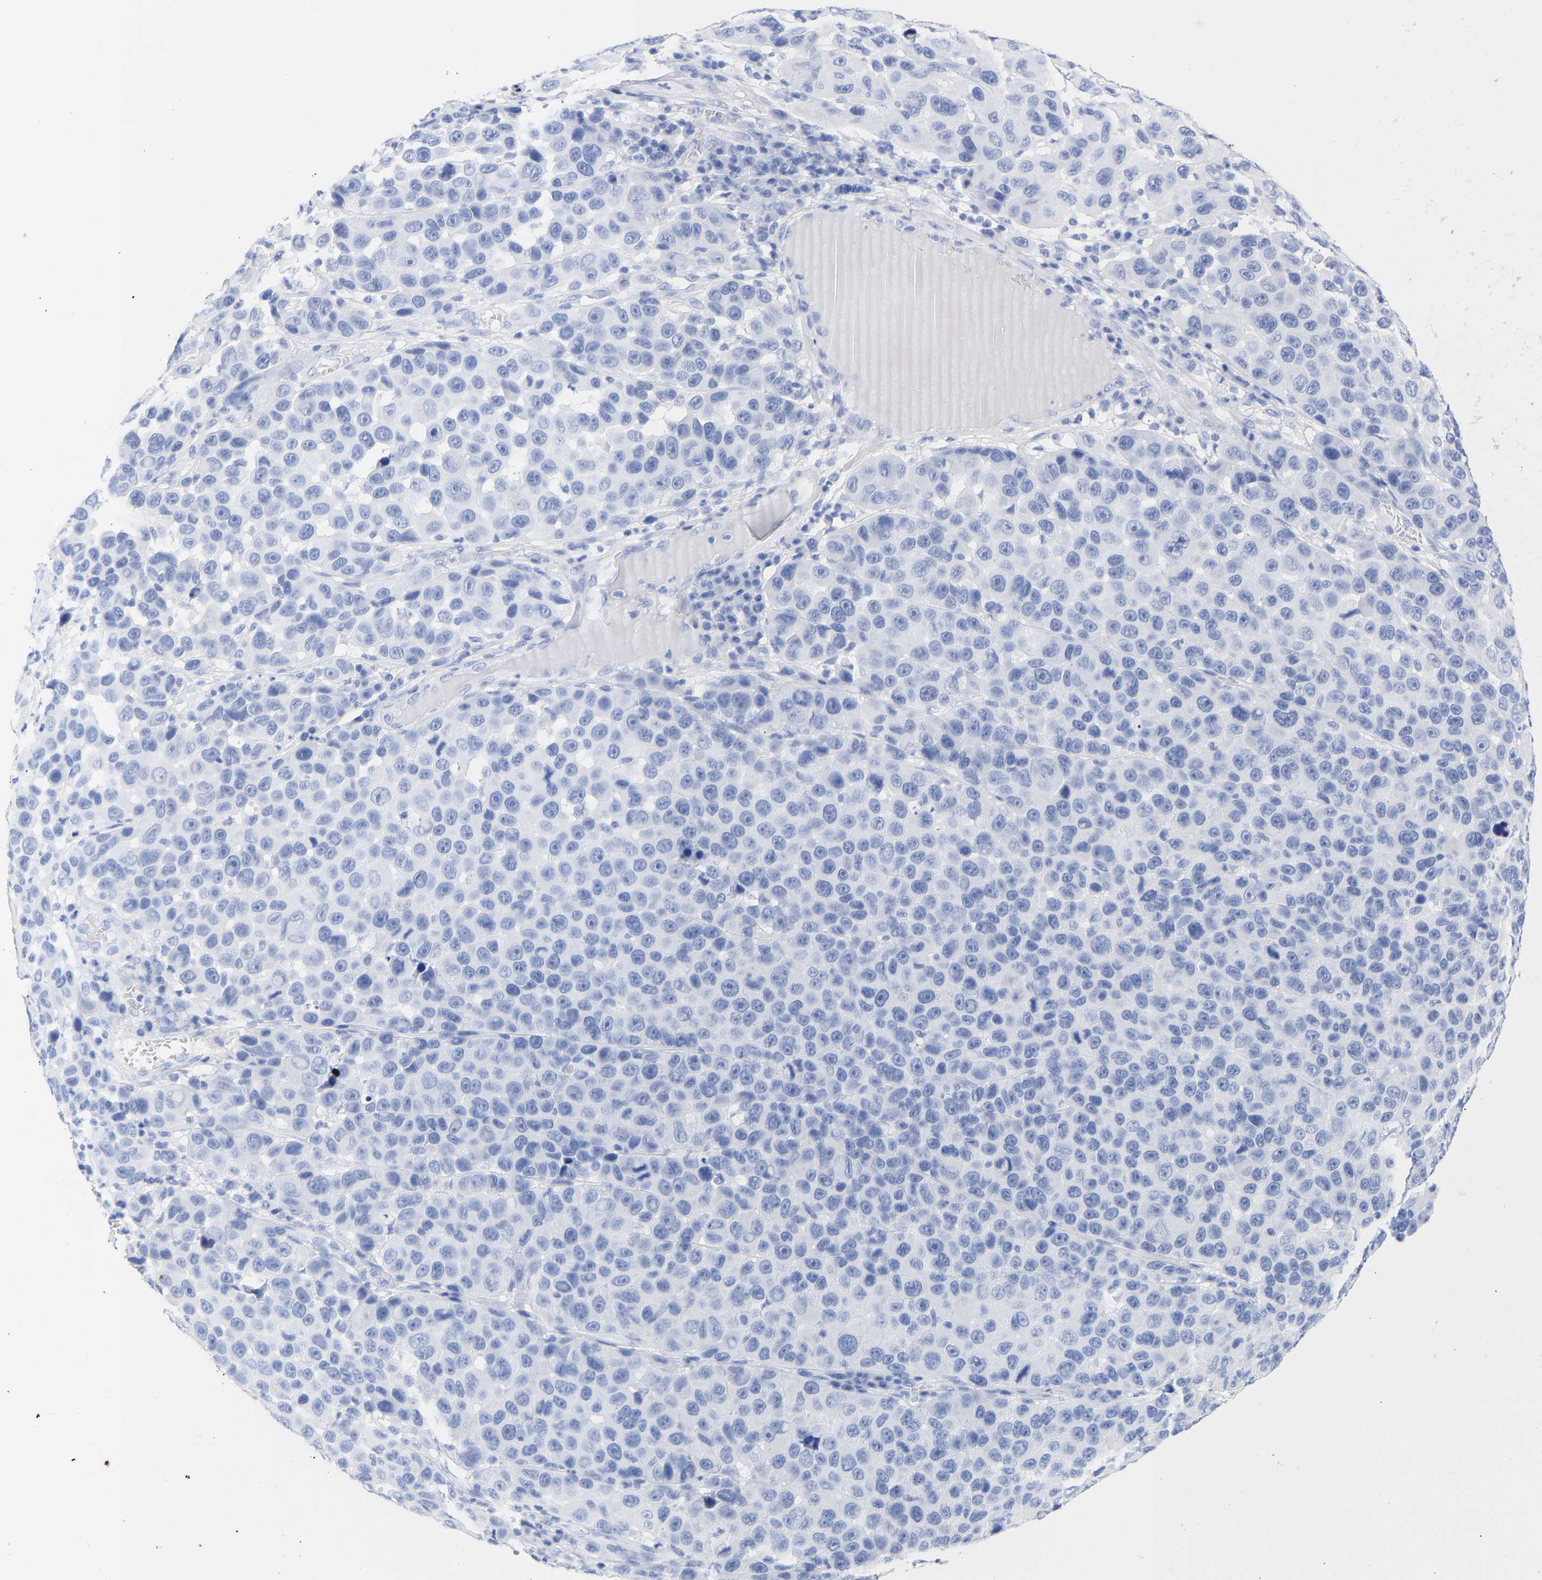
{"staining": {"intensity": "negative", "quantity": "none", "location": "none"}, "tissue": "melanoma", "cell_type": "Tumor cells", "image_type": "cancer", "snomed": [{"axis": "morphology", "description": "Malignant melanoma, NOS"}, {"axis": "topography", "description": "Skin"}], "caption": "Immunohistochemistry (IHC) of melanoma shows no staining in tumor cells. (Brightfield microscopy of DAB (3,3'-diaminobenzidine) immunohistochemistry (IHC) at high magnification).", "gene": "KRT1", "patient": {"sex": "male", "age": 53}}